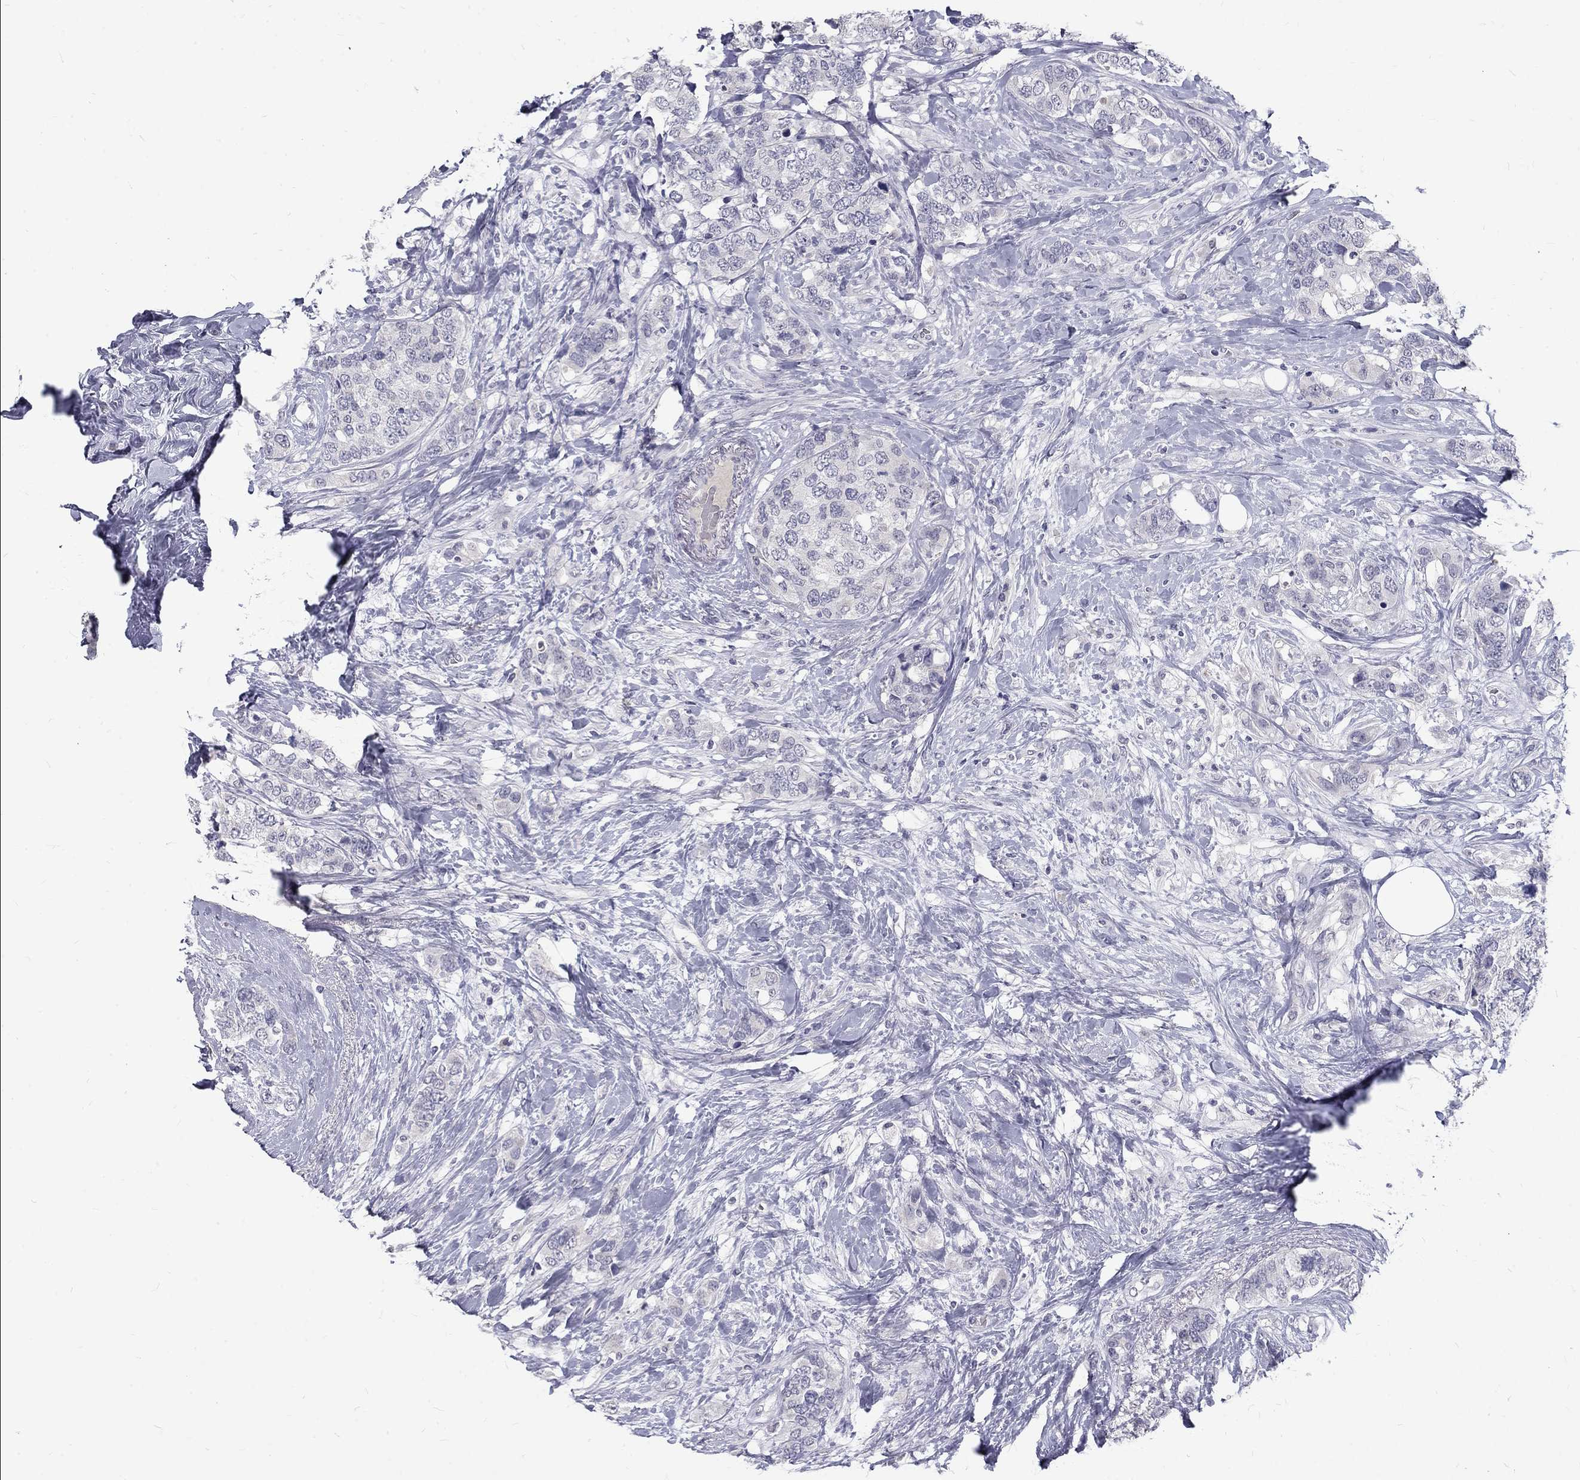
{"staining": {"intensity": "negative", "quantity": "none", "location": "none"}, "tissue": "breast cancer", "cell_type": "Tumor cells", "image_type": "cancer", "snomed": [{"axis": "morphology", "description": "Lobular carcinoma"}, {"axis": "topography", "description": "Breast"}], "caption": "A histopathology image of breast cancer stained for a protein reveals no brown staining in tumor cells.", "gene": "NOS1", "patient": {"sex": "female", "age": 59}}